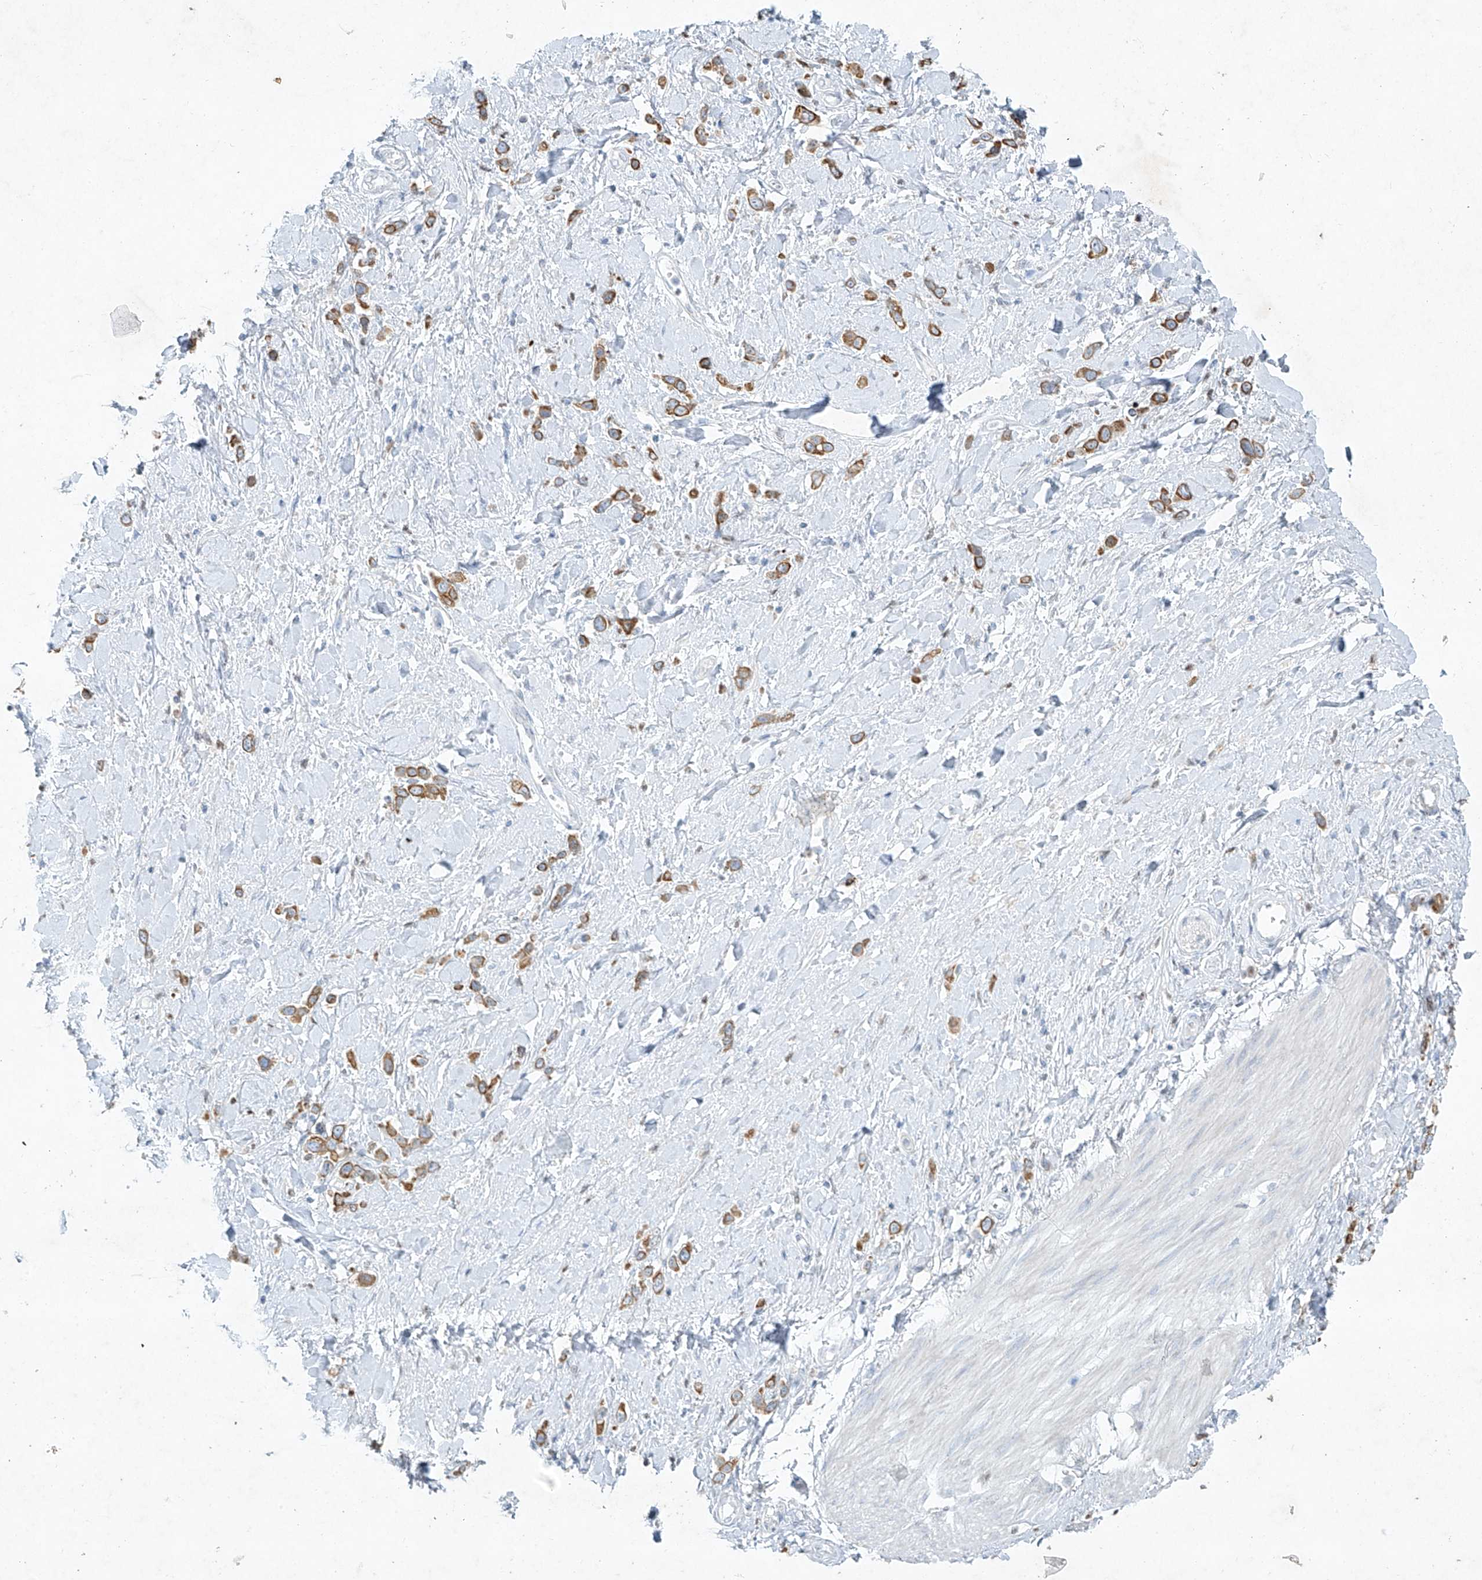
{"staining": {"intensity": "moderate", "quantity": ">75%", "location": "cytoplasmic/membranous"}, "tissue": "stomach cancer", "cell_type": "Tumor cells", "image_type": "cancer", "snomed": [{"axis": "morphology", "description": "Normal tissue, NOS"}, {"axis": "morphology", "description": "Adenocarcinoma, NOS"}, {"axis": "topography", "description": "Stomach, upper"}, {"axis": "topography", "description": "Stomach"}], "caption": "The immunohistochemical stain shows moderate cytoplasmic/membranous staining in tumor cells of stomach cancer tissue.", "gene": "TUBE1", "patient": {"sex": "female", "age": 65}}